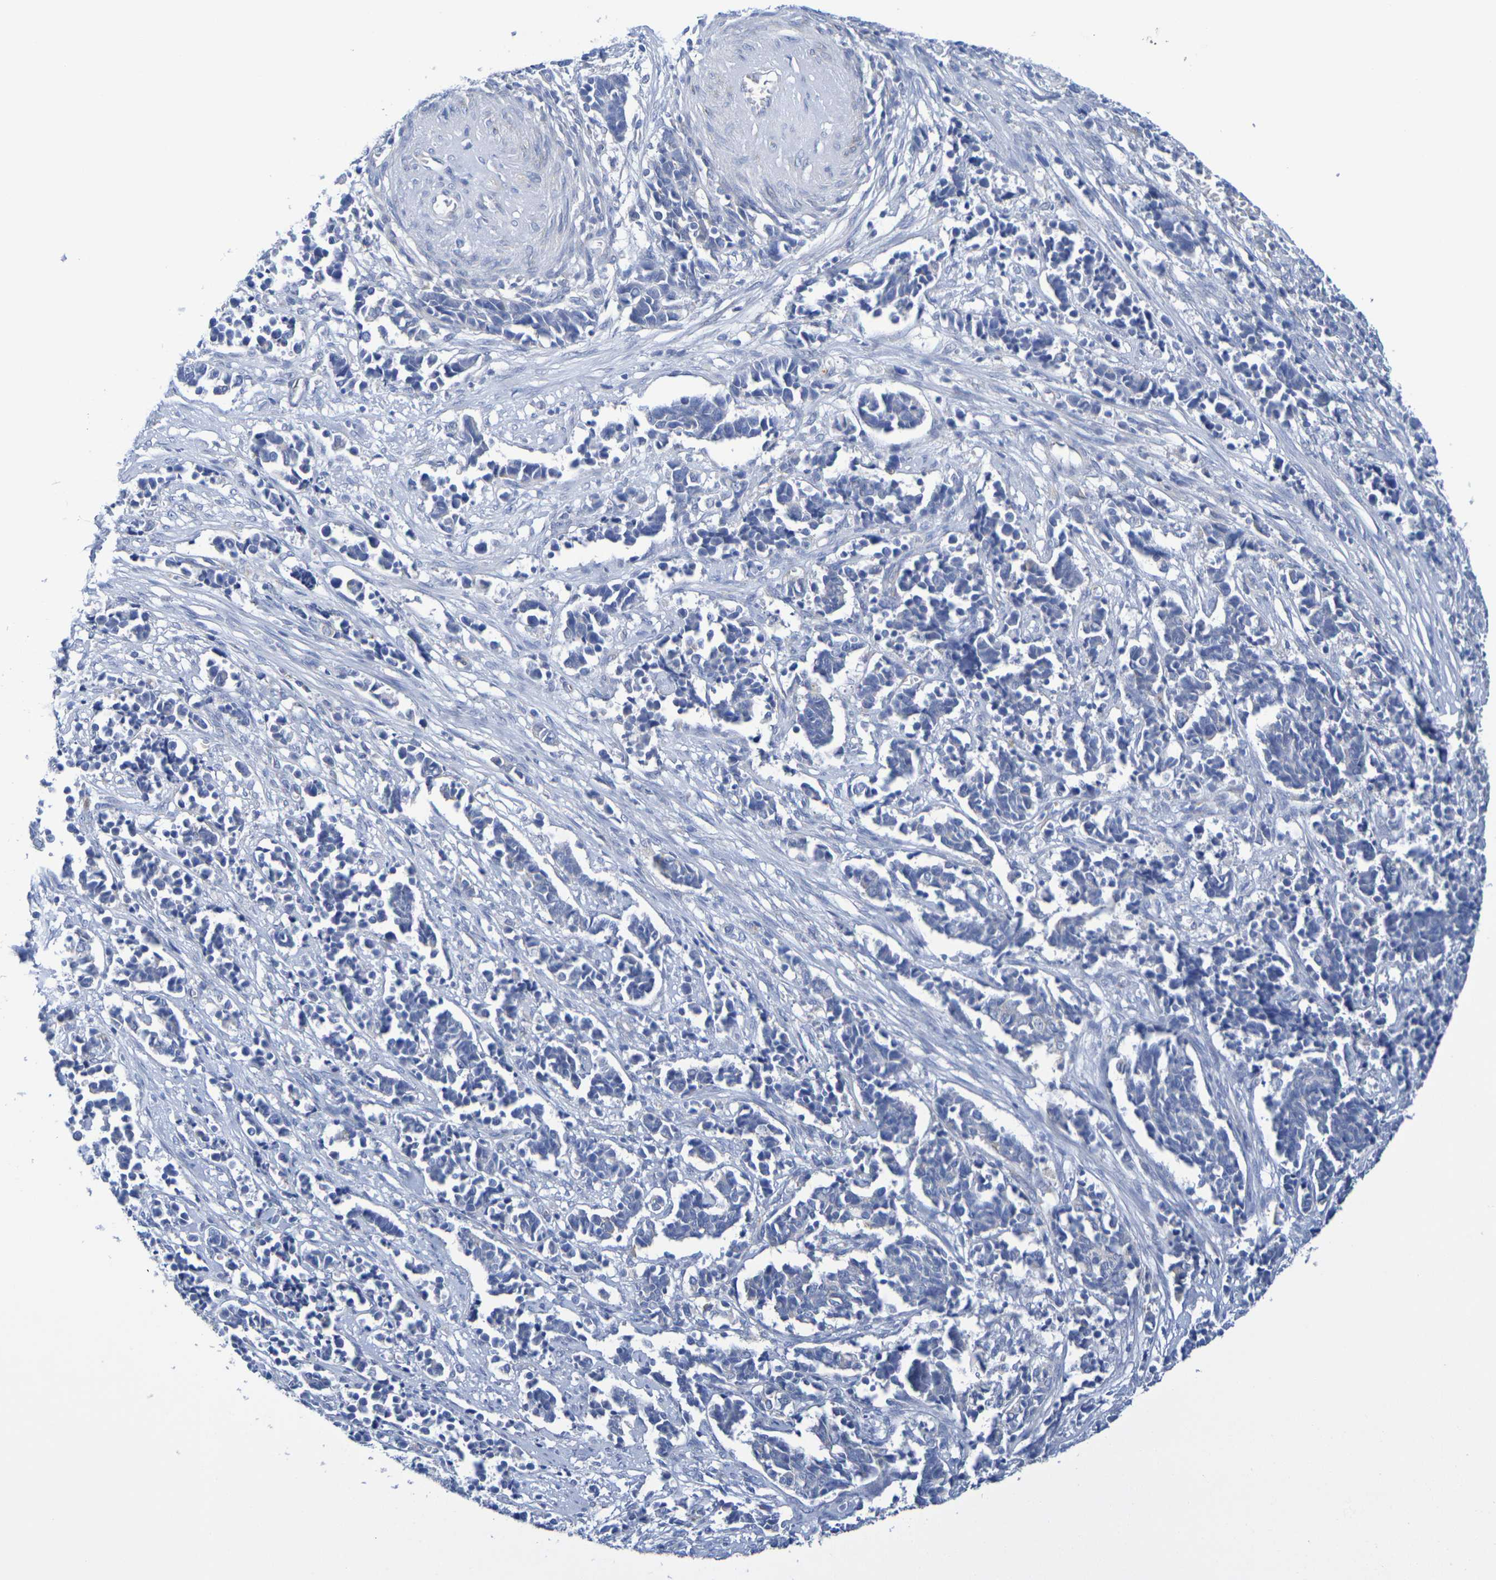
{"staining": {"intensity": "negative", "quantity": "none", "location": "none"}, "tissue": "cervical cancer", "cell_type": "Tumor cells", "image_type": "cancer", "snomed": [{"axis": "morphology", "description": "Normal tissue, NOS"}, {"axis": "morphology", "description": "Squamous cell carcinoma, NOS"}, {"axis": "topography", "description": "Cervix"}], "caption": "Immunohistochemistry histopathology image of neoplastic tissue: squamous cell carcinoma (cervical) stained with DAB (3,3'-diaminobenzidine) displays no significant protein positivity in tumor cells.", "gene": "TMCC3", "patient": {"sex": "female", "age": 35}}